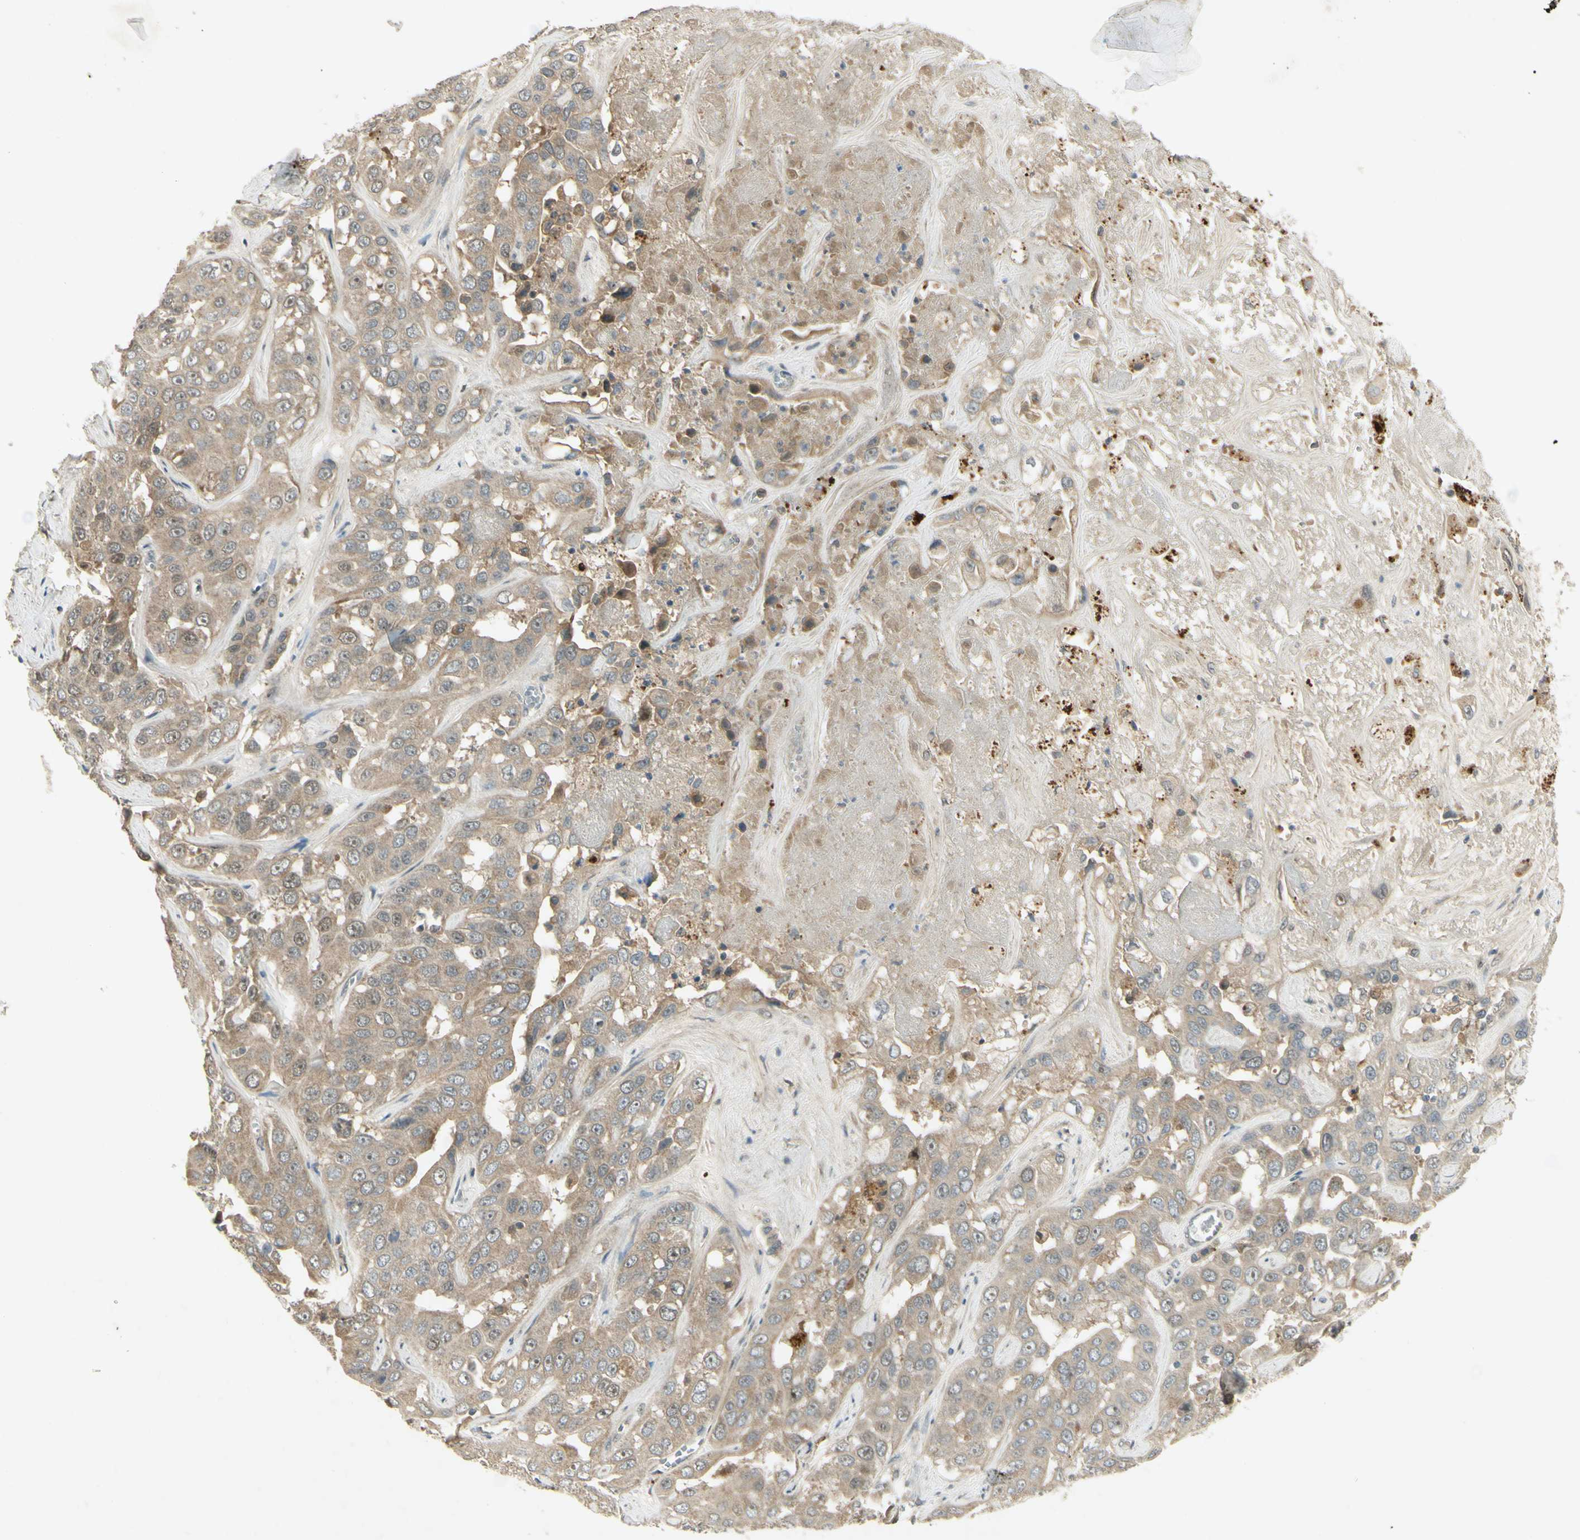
{"staining": {"intensity": "negative", "quantity": "none", "location": "none"}, "tissue": "liver cancer", "cell_type": "Tumor cells", "image_type": "cancer", "snomed": [{"axis": "morphology", "description": "Cholangiocarcinoma"}, {"axis": "topography", "description": "Liver"}], "caption": "DAB (3,3'-diaminobenzidine) immunohistochemical staining of human cholangiocarcinoma (liver) displays no significant positivity in tumor cells. Brightfield microscopy of IHC stained with DAB (3,3'-diaminobenzidine) (brown) and hematoxylin (blue), captured at high magnification.", "gene": "RAD18", "patient": {"sex": "female", "age": 52}}